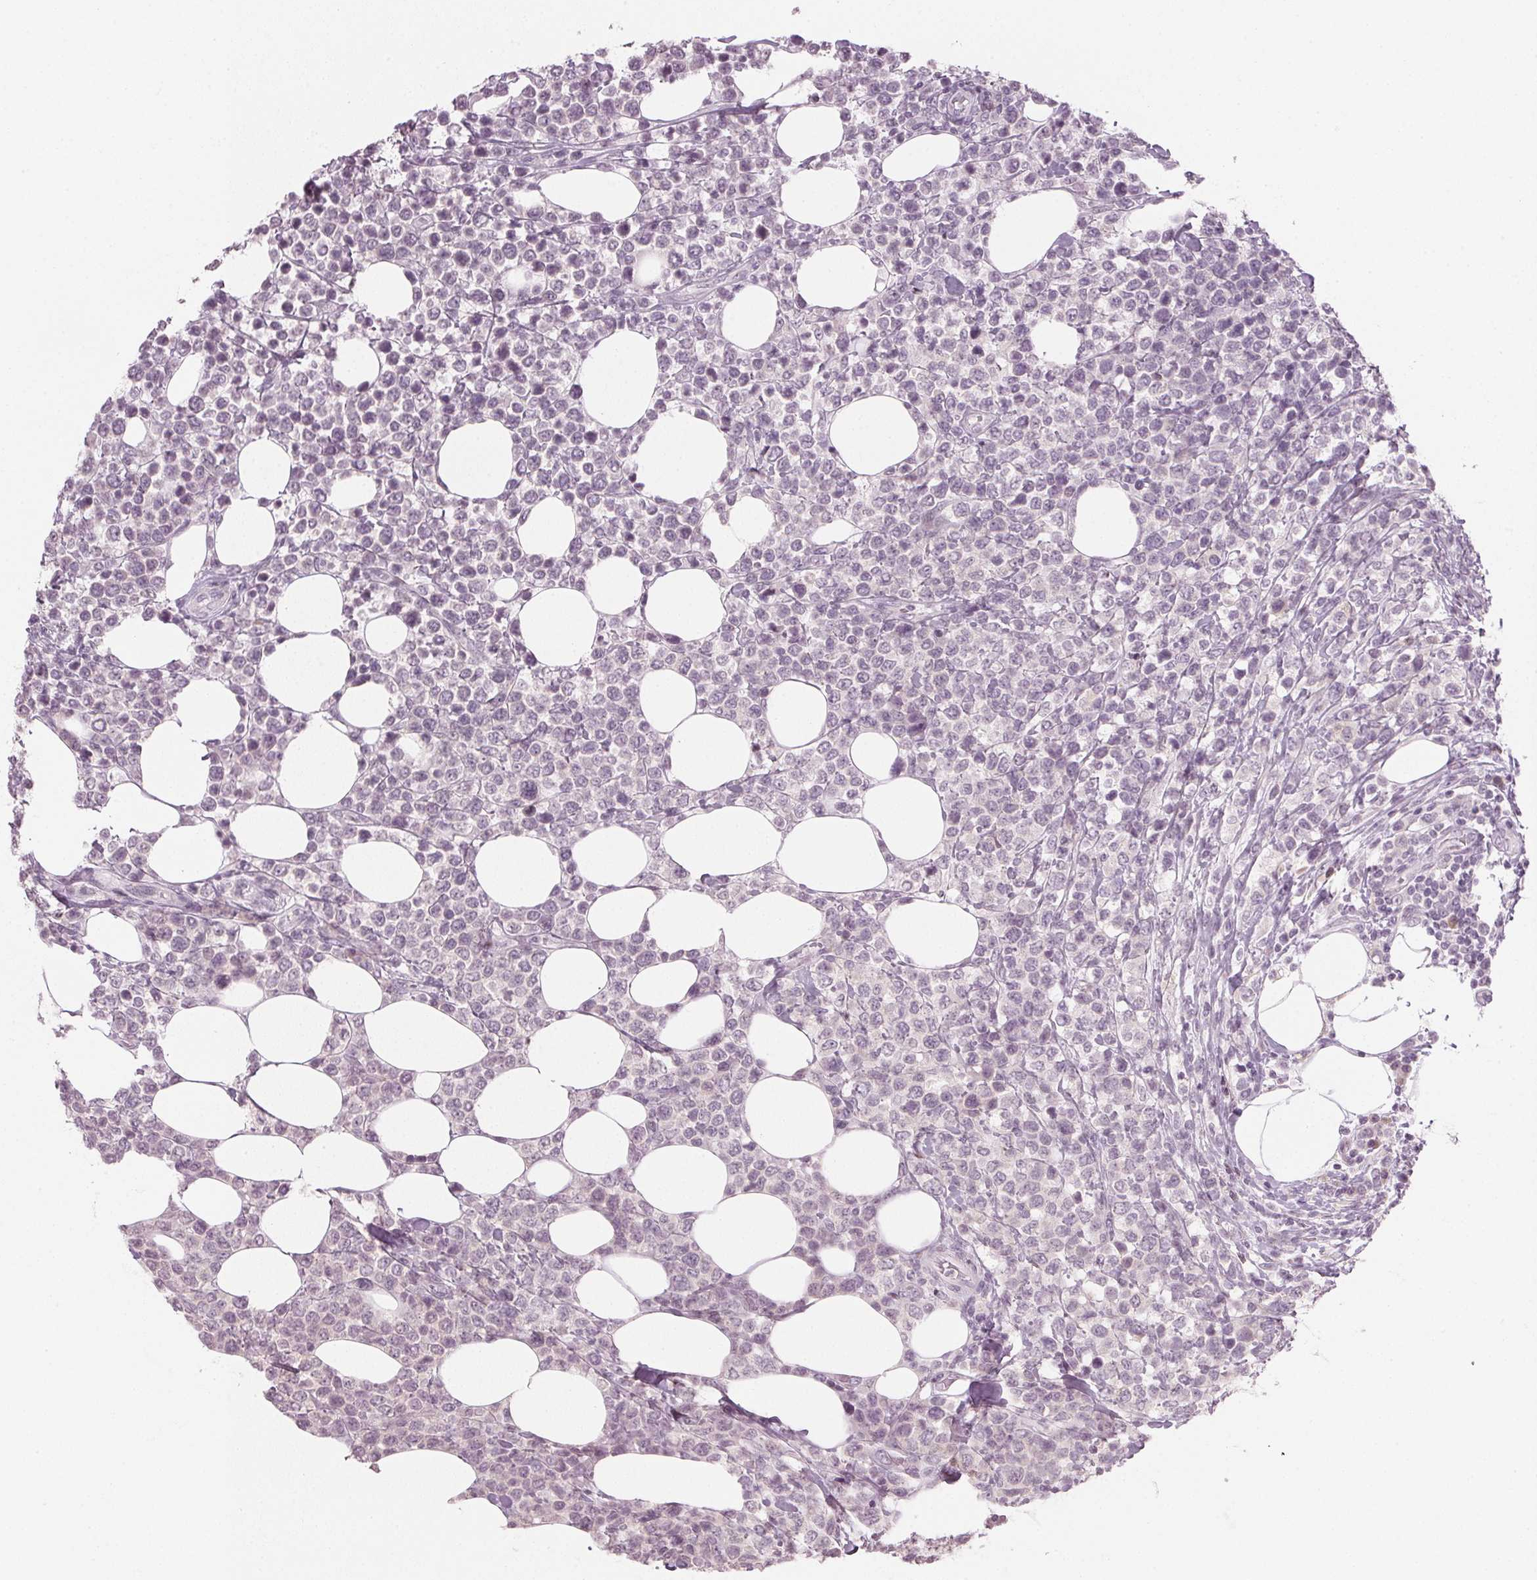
{"staining": {"intensity": "negative", "quantity": "none", "location": "none"}, "tissue": "lymphoma", "cell_type": "Tumor cells", "image_type": "cancer", "snomed": [{"axis": "morphology", "description": "Malignant lymphoma, non-Hodgkin's type, High grade"}, {"axis": "topography", "description": "Soft tissue"}], "caption": "Protein analysis of lymphoma reveals no significant staining in tumor cells.", "gene": "SFRP4", "patient": {"sex": "female", "age": 56}}